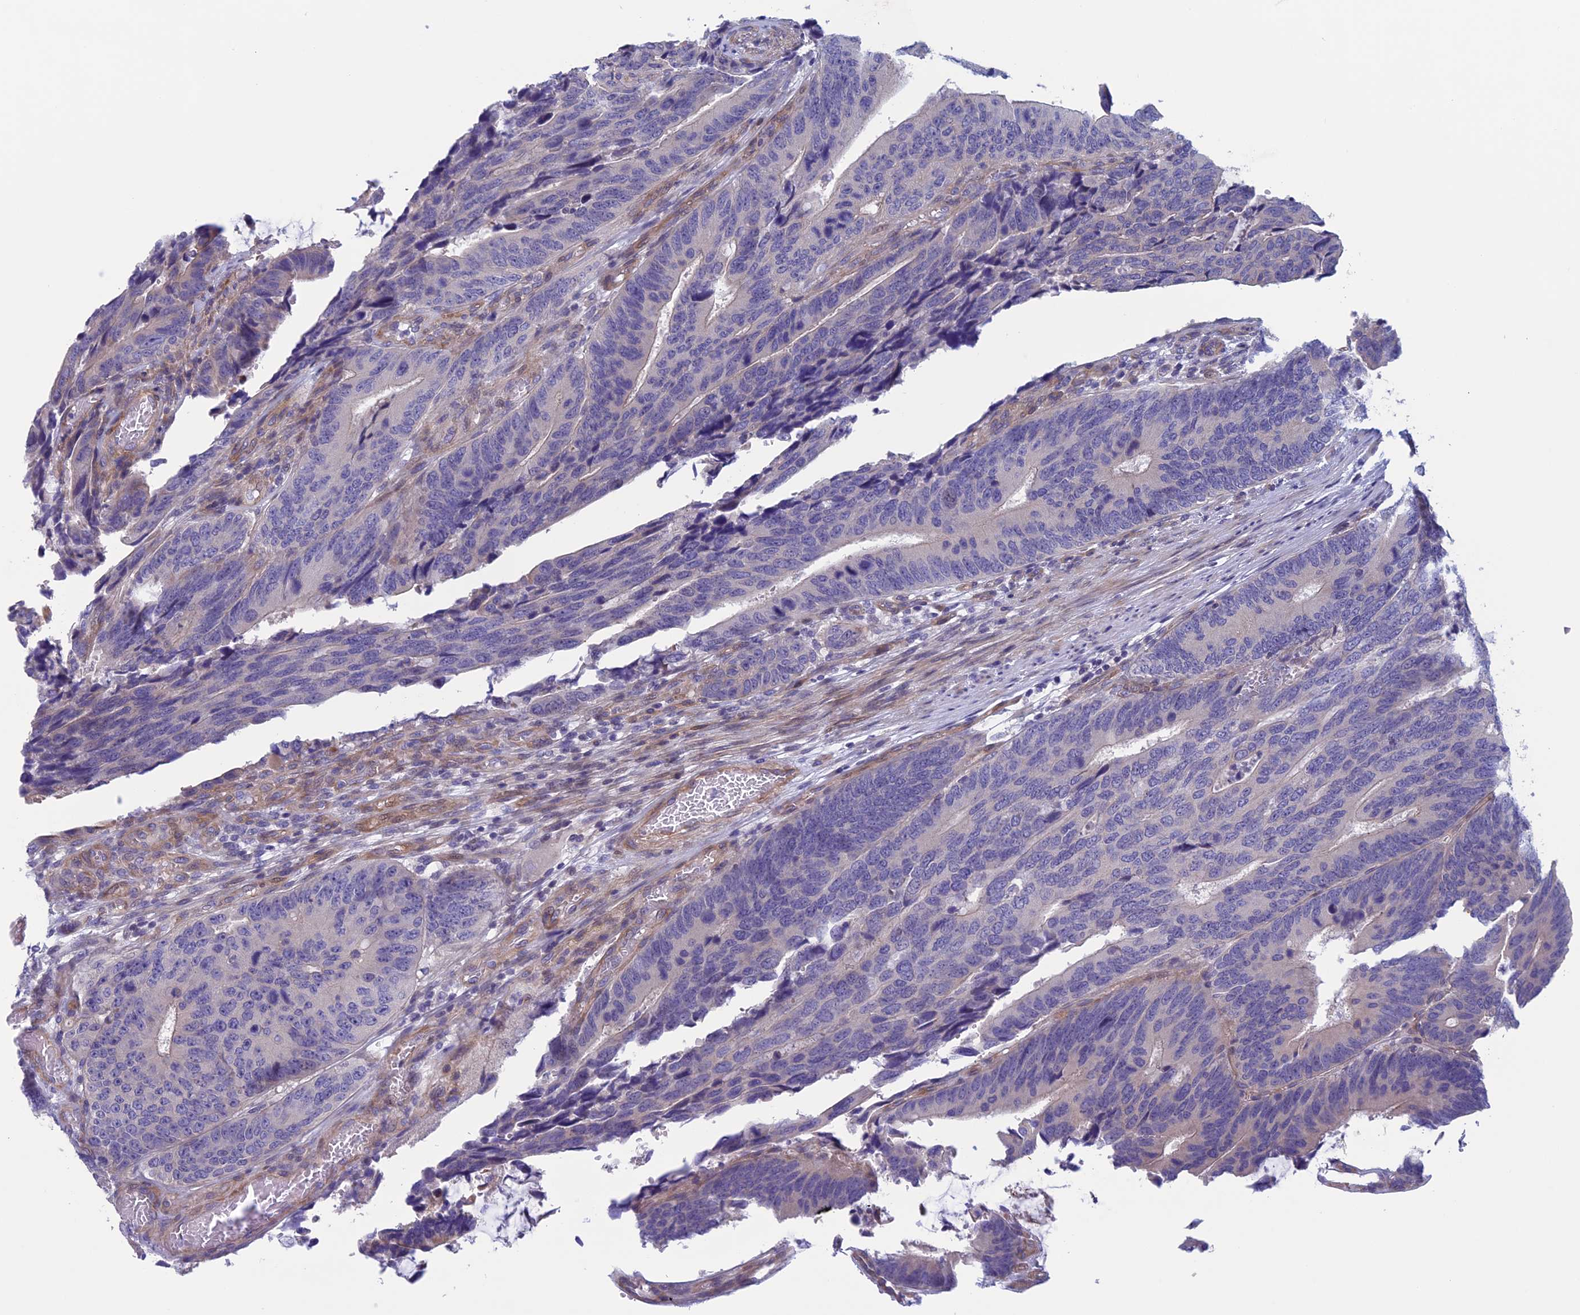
{"staining": {"intensity": "negative", "quantity": "none", "location": "none"}, "tissue": "colorectal cancer", "cell_type": "Tumor cells", "image_type": "cancer", "snomed": [{"axis": "morphology", "description": "Adenocarcinoma, NOS"}, {"axis": "topography", "description": "Colon"}], "caption": "IHC of human adenocarcinoma (colorectal) displays no staining in tumor cells.", "gene": "CNOT6L", "patient": {"sex": "male", "age": 87}}